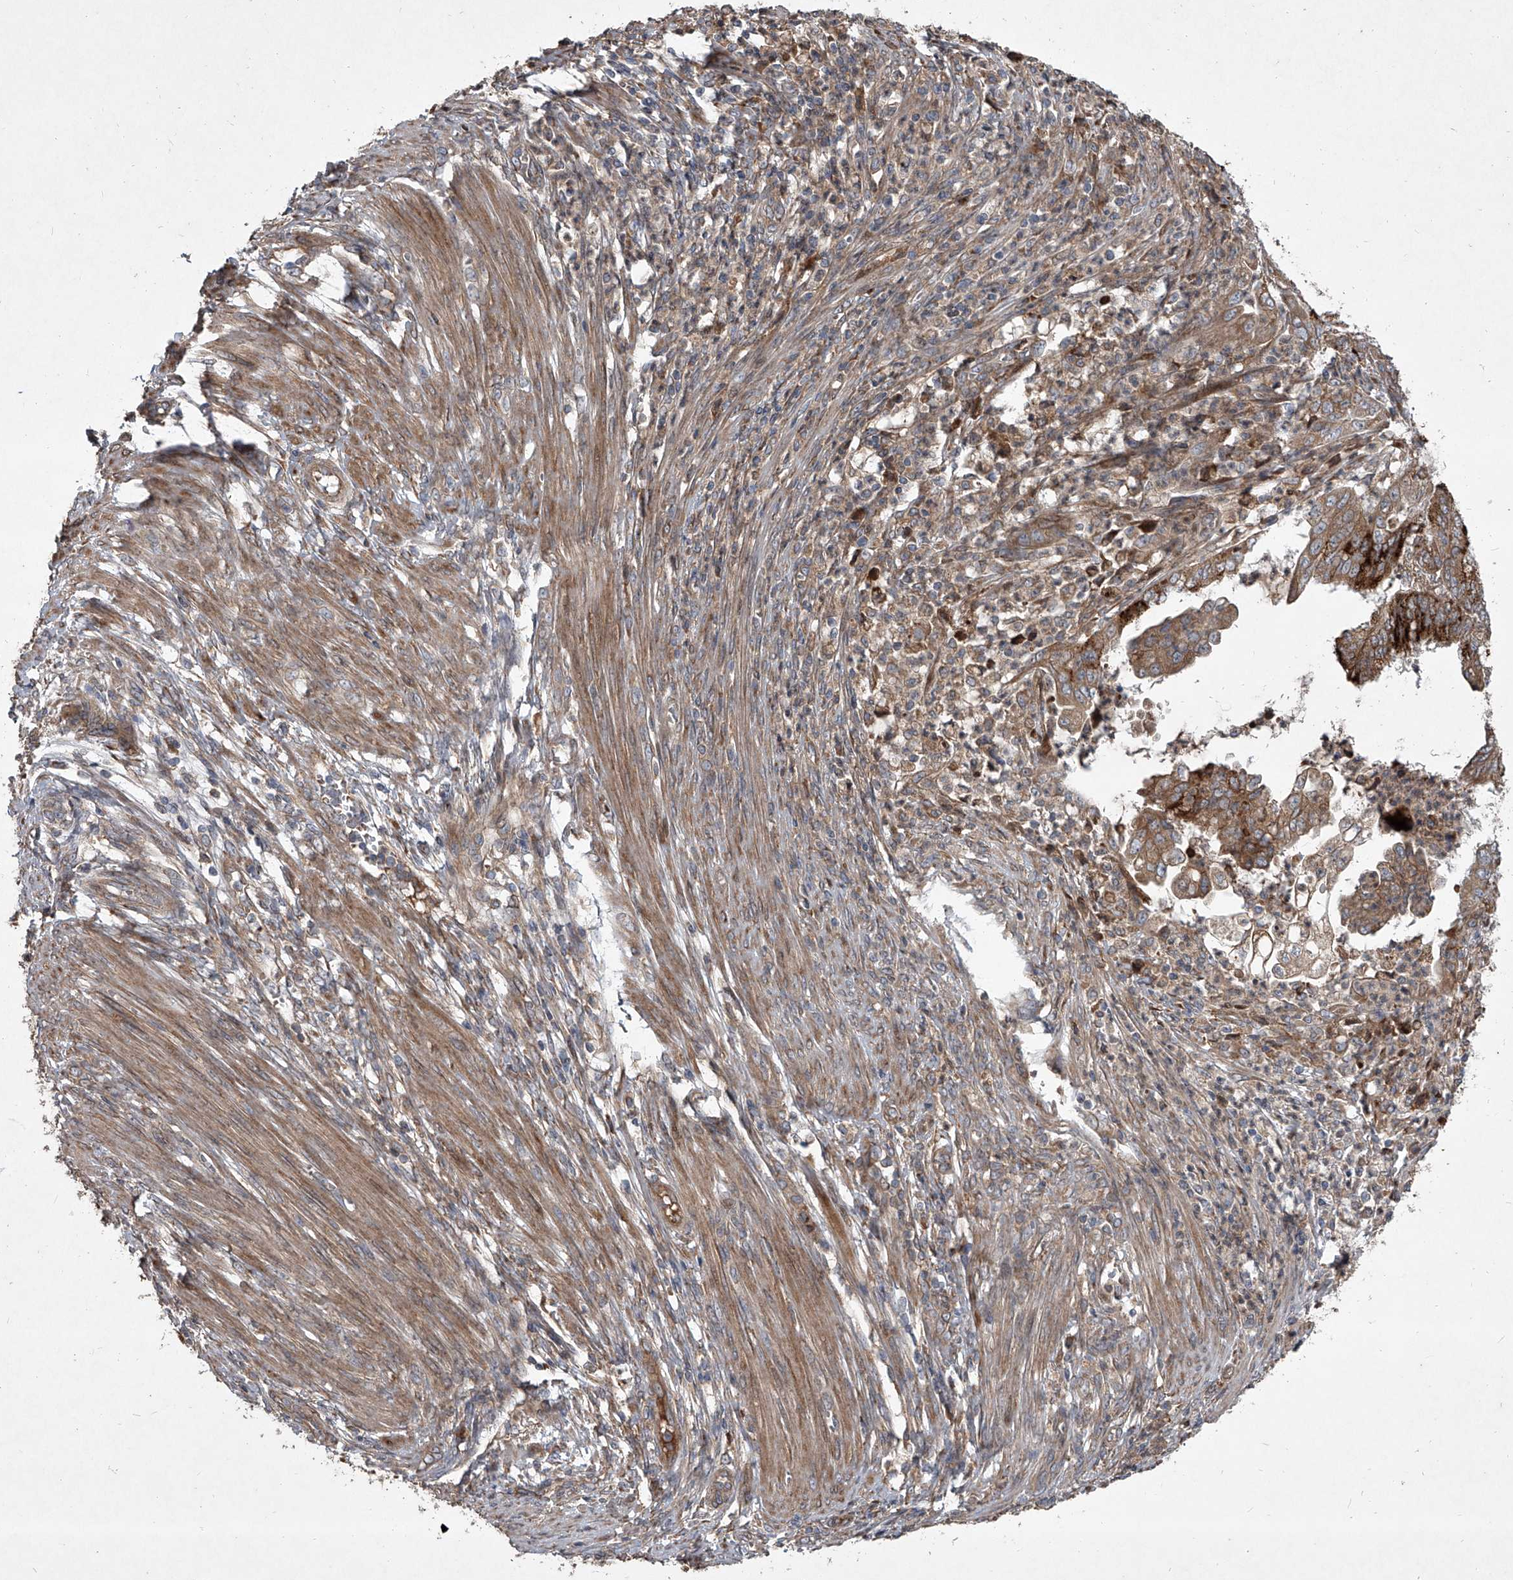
{"staining": {"intensity": "moderate", "quantity": ">75%", "location": "cytoplasmic/membranous"}, "tissue": "endometrial cancer", "cell_type": "Tumor cells", "image_type": "cancer", "snomed": [{"axis": "morphology", "description": "Adenocarcinoma, NOS"}, {"axis": "topography", "description": "Endometrium"}], "caption": "Human adenocarcinoma (endometrial) stained with a brown dye shows moderate cytoplasmic/membranous positive expression in approximately >75% of tumor cells.", "gene": "EVA1C", "patient": {"sex": "female", "age": 51}}